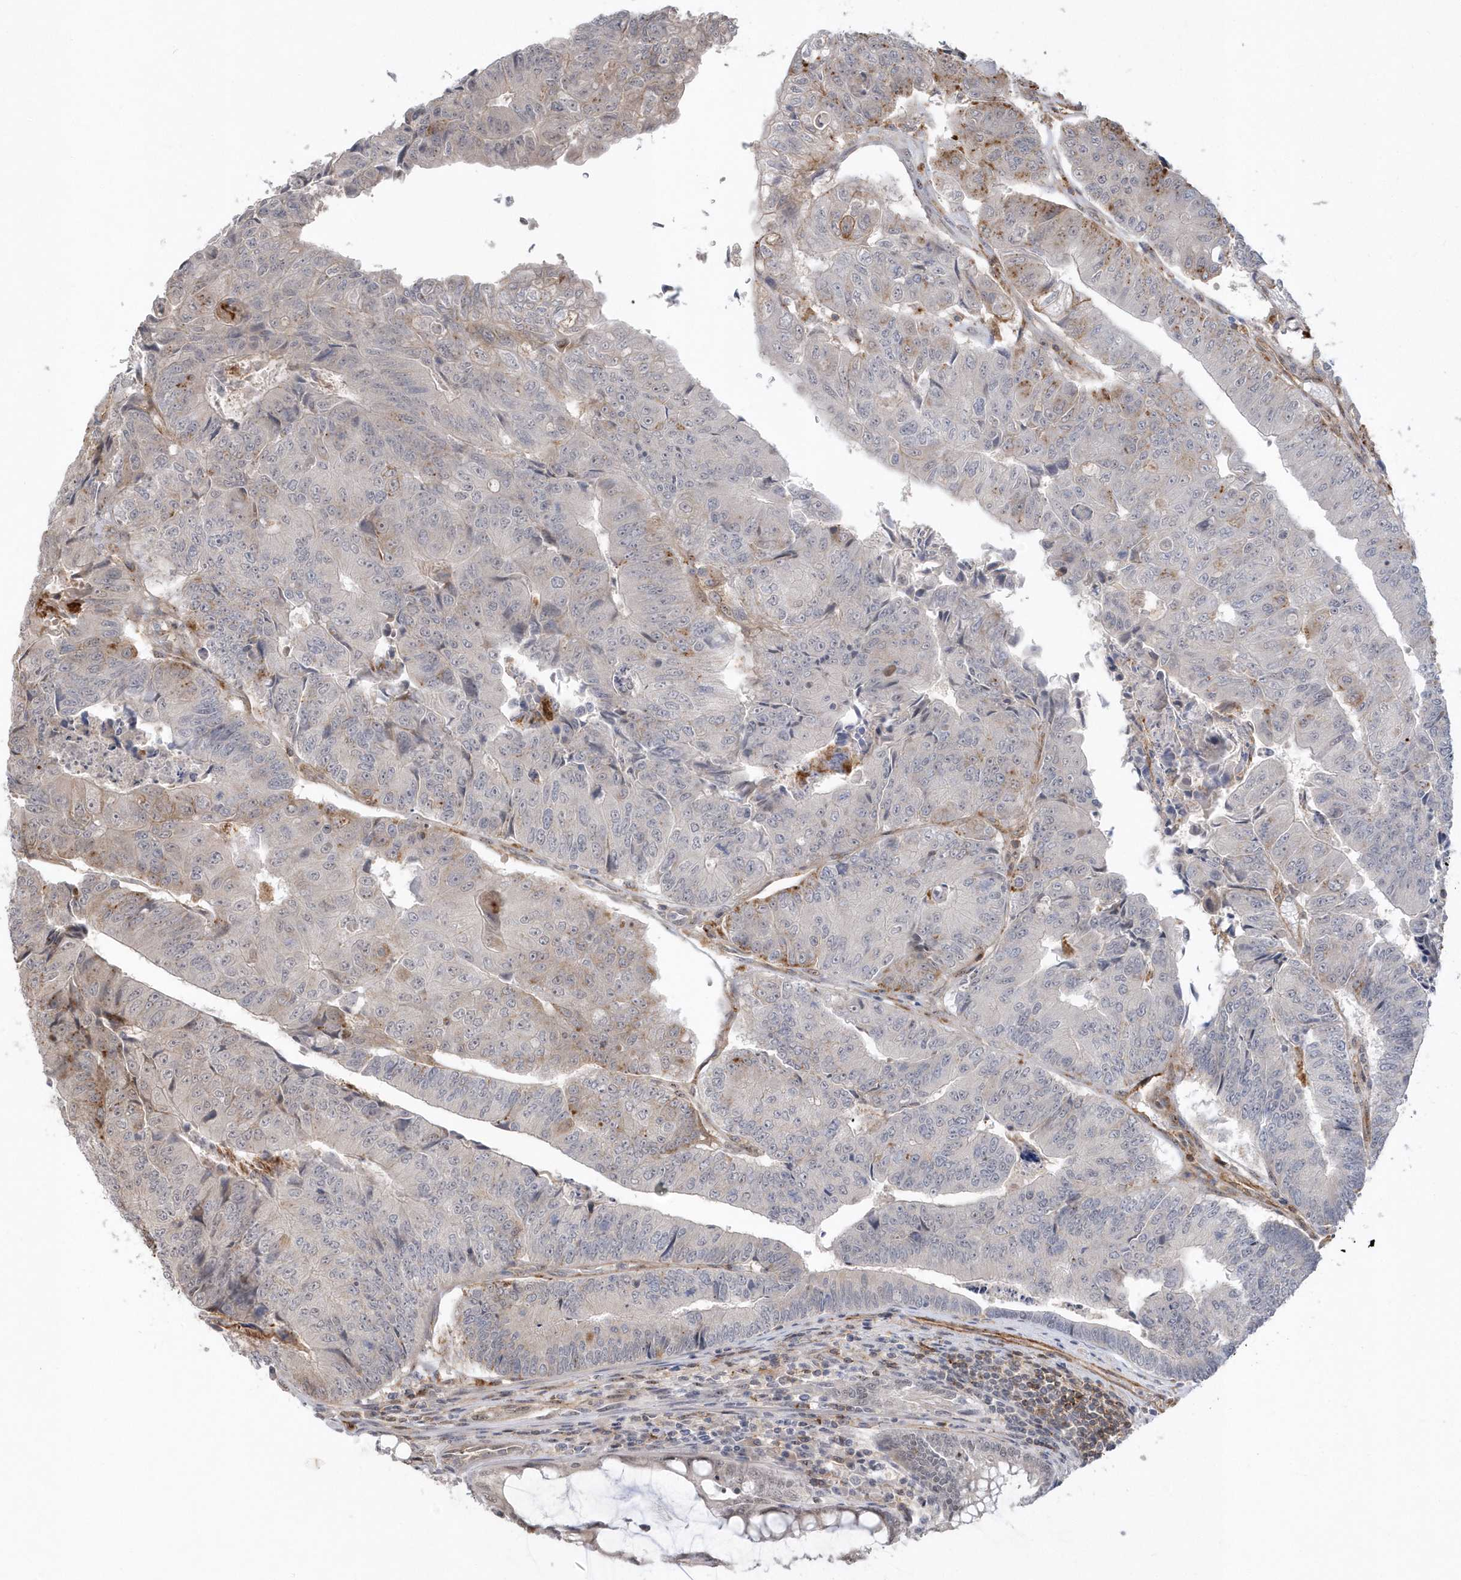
{"staining": {"intensity": "moderate", "quantity": "<25%", "location": "cytoplasmic/membranous"}, "tissue": "colorectal cancer", "cell_type": "Tumor cells", "image_type": "cancer", "snomed": [{"axis": "morphology", "description": "Adenocarcinoma, NOS"}, {"axis": "topography", "description": "Colon"}], "caption": "High-power microscopy captured an immunohistochemistry photomicrograph of adenocarcinoma (colorectal), revealing moderate cytoplasmic/membranous positivity in approximately <25% of tumor cells.", "gene": "CRIP3", "patient": {"sex": "female", "age": 67}}